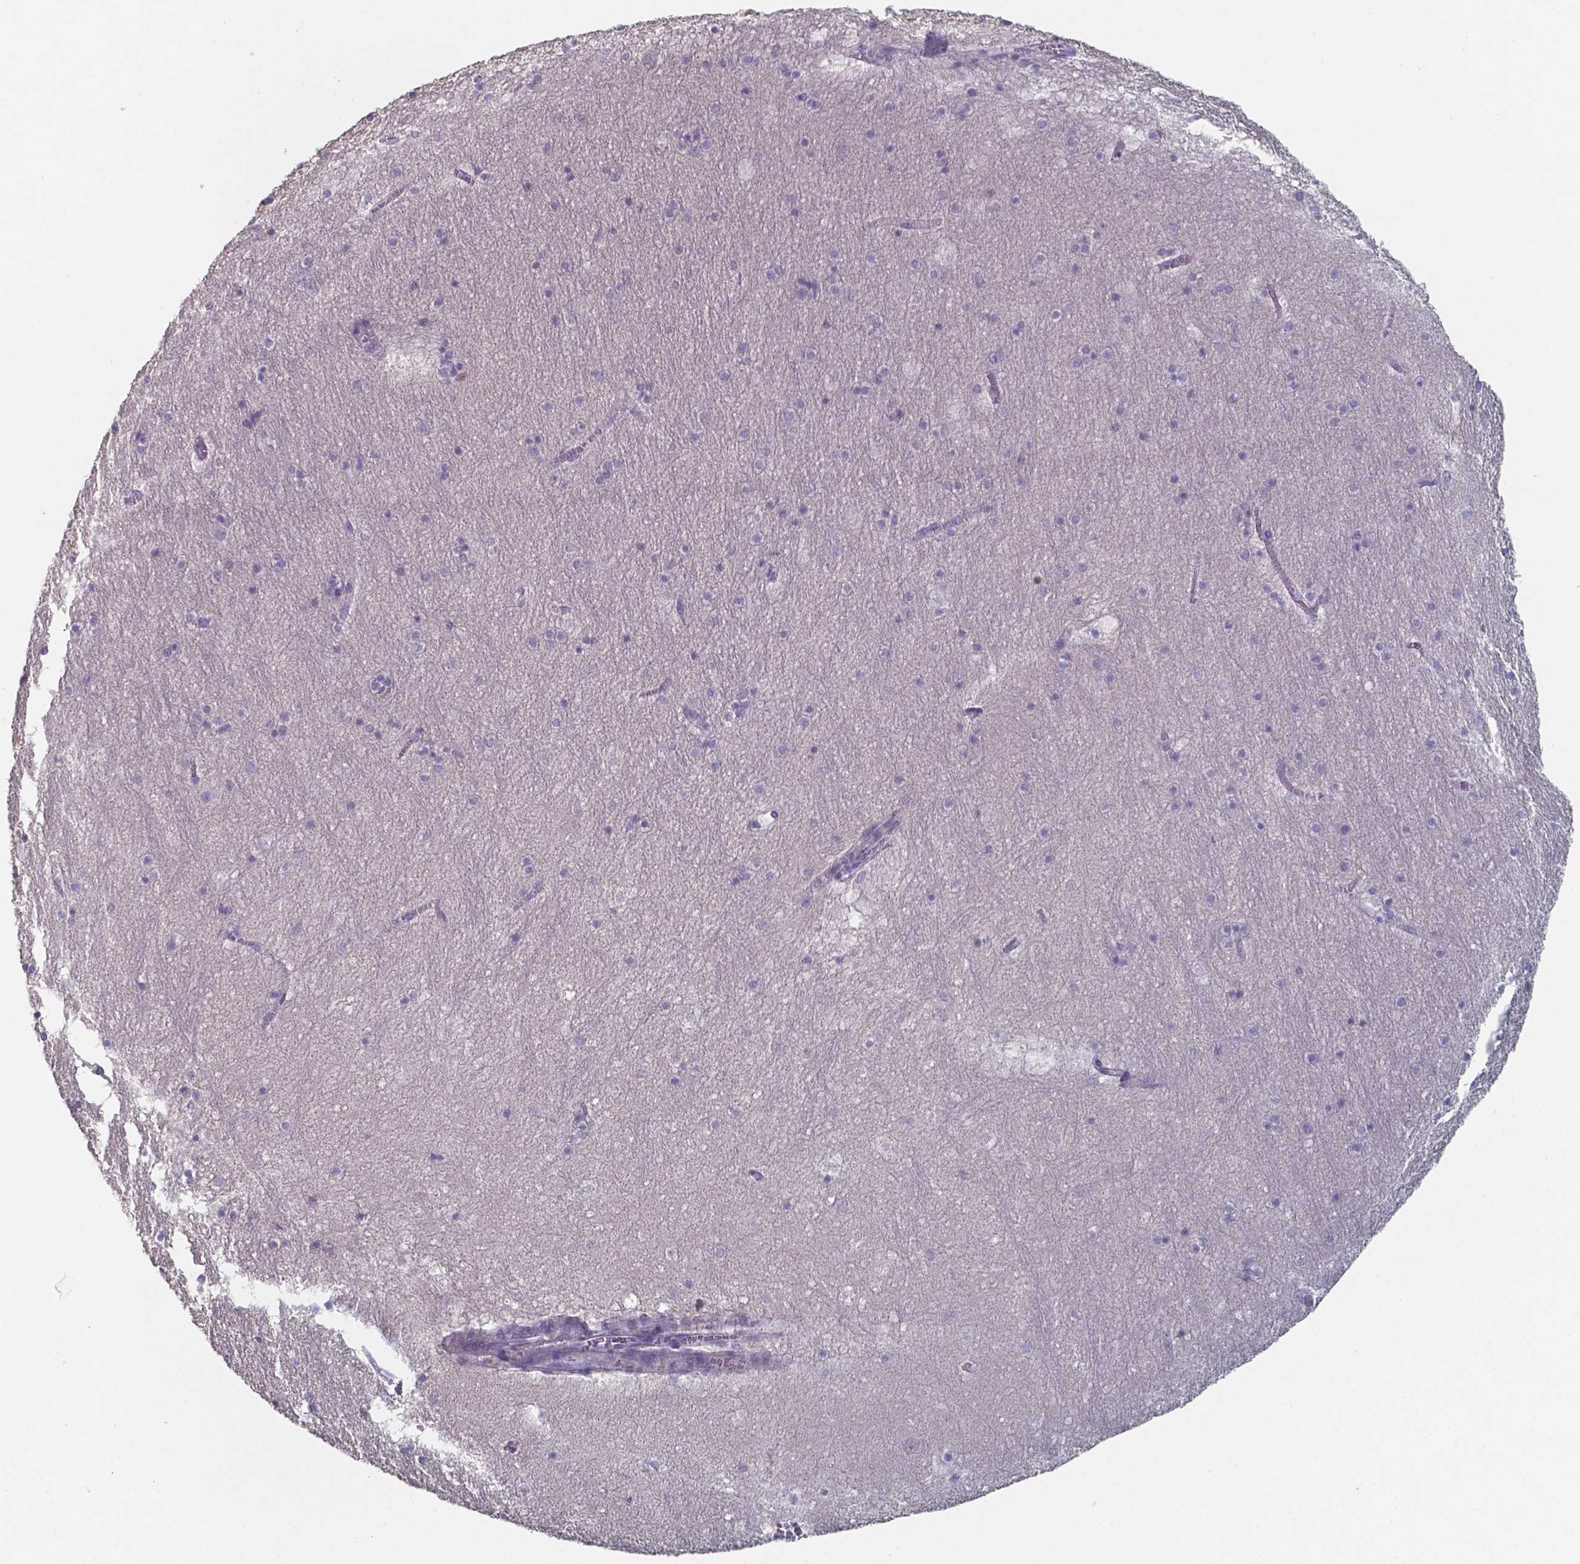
{"staining": {"intensity": "negative", "quantity": "none", "location": "none"}, "tissue": "hippocampus", "cell_type": "Glial cells", "image_type": "normal", "snomed": [{"axis": "morphology", "description": "Normal tissue, NOS"}, {"axis": "topography", "description": "Hippocampus"}], "caption": "This image is of unremarkable hippocampus stained with immunohistochemistry to label a protein in brown with the nuclei are counter-stained blue. There is no positivity in glial cells. (DAB (3,3'-diaminobenzidine) IHC visualized using brightfield microscopy, high magnification).", "gene": "FOXJ1", "patient": {"sex": "male", "age": 45}}